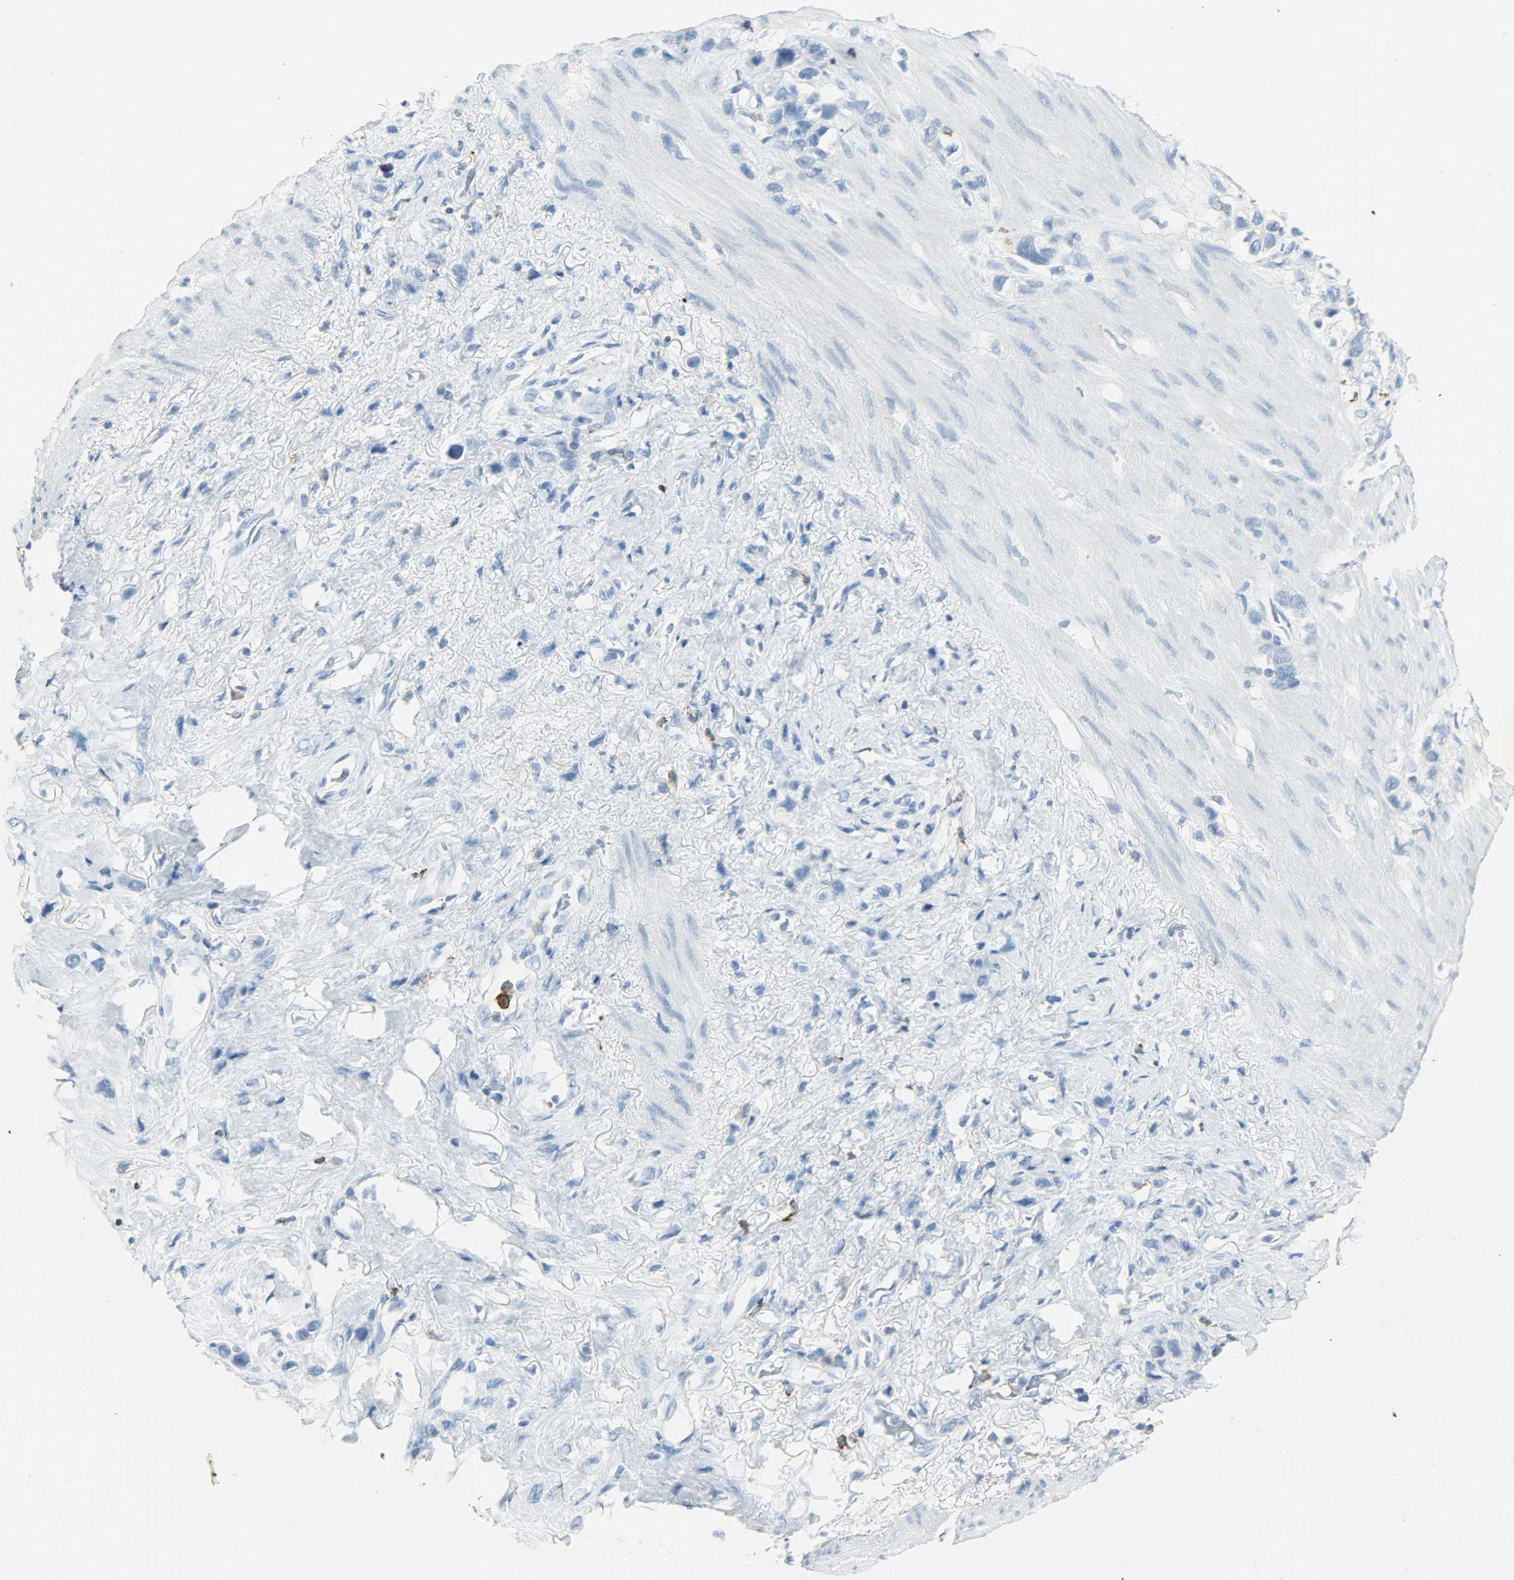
{"staining": {"intensity": "negative", "quantity": "none", "location": "none"}, "tissue": "stomach cancer", "cell_type": "Tumor cells", "image_type": "cancer", "snomed": [{"axis": "morphology", "description": "Normal tissue, NOS"}, {"axis": "morphology", "description": "Adenocarcinoma, NOS"}, {"axis": "morphology", "description": "Adenocarcinoma, High grade"}, {"axis": "topography", "description": "Stomach, upper"}, {"axis": "topography", "description": "Stomach"}], "caption": "Tumor cells are negative for protein expression in human adenocarcinoma (stomach). (Brightfield microscopy of DAB immunohistochemistry (IHC) at high magnification).", "gene": "PTPN6", "patient": {"sex": "female", "age": 65}}